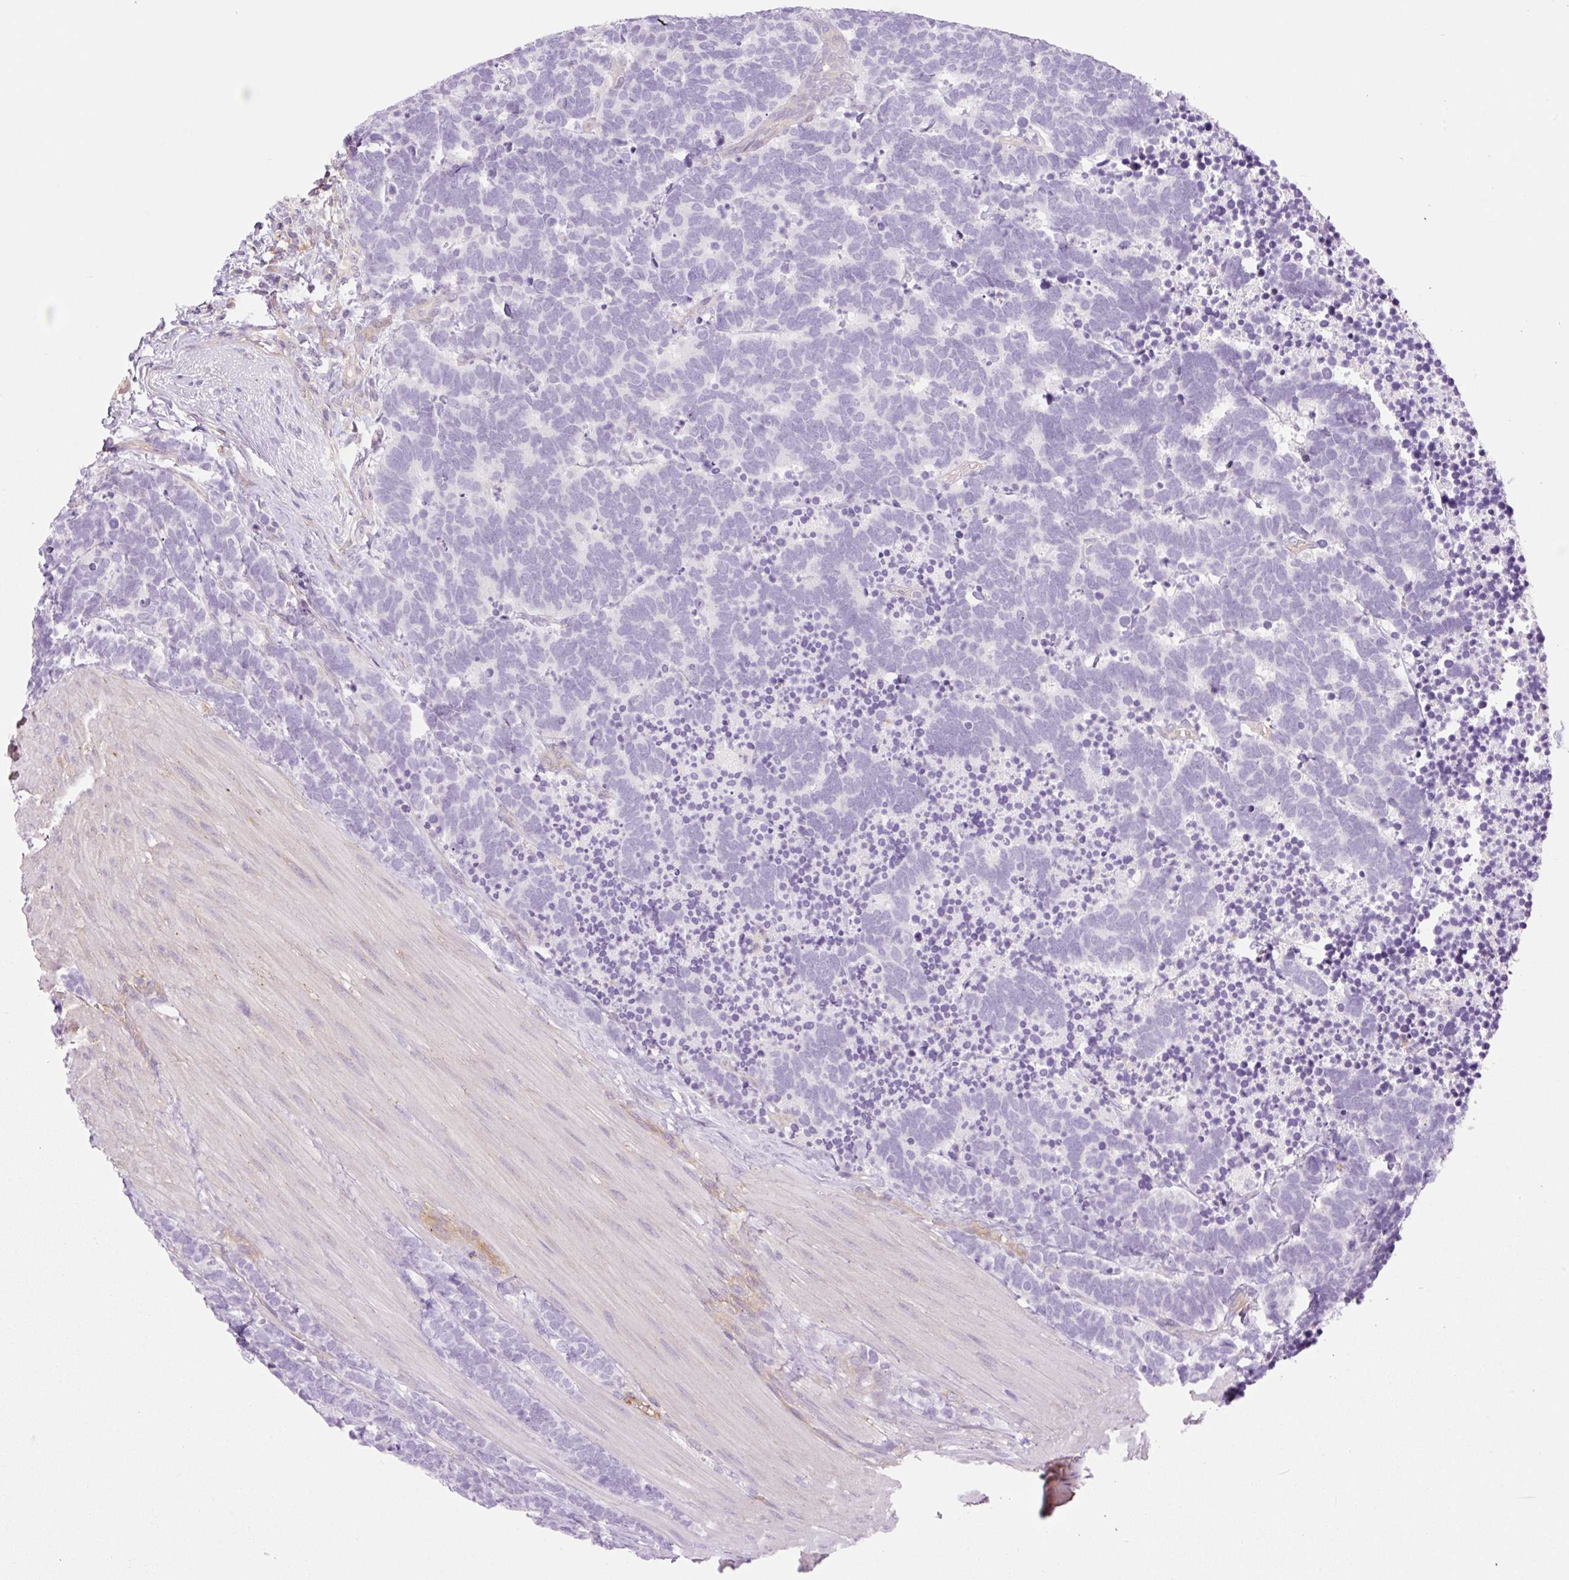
{"staining": {"intensity": "negative", "quantity": "none", "location": "none"}, "tissue": "carcinoid", "cell_type": "Tumor cells", "image_type": "cancer", "snomed": [{"axis": "morphology", "description": "Carcinoma, NOS"}, {"axis": "morphology", "description": "Carcinoid, malignant, NOS"}, {"axis": "topography", "description": "Urinary bladder"}], "caption": "A high-resolution photomicrograph shows immunohistochemistry (IHC) staining of carcinoid, which reveals no significant staining in tumor cells.", "gene": "EHD3", "patient": {"sex": "male", "age": 57}}